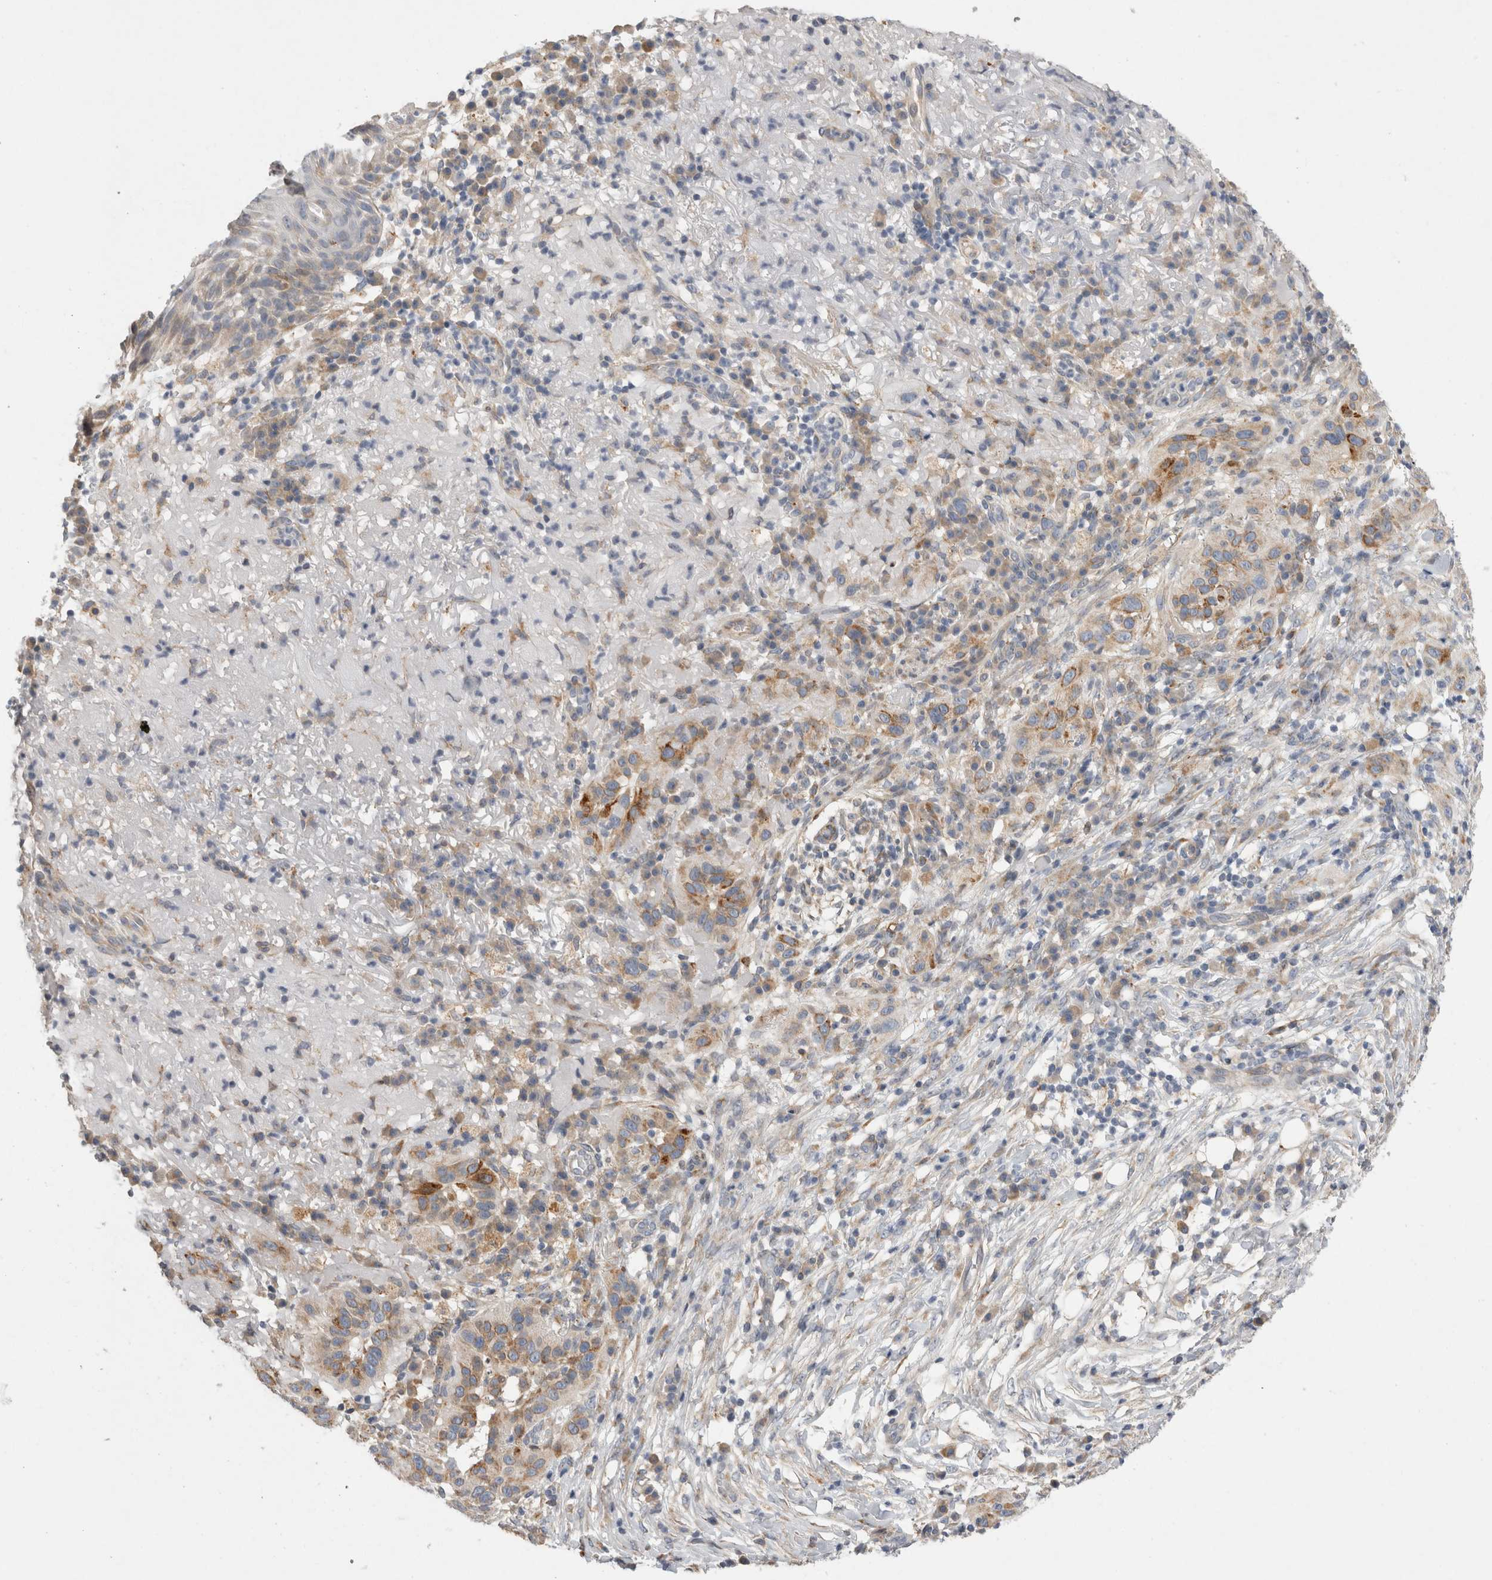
{"staining": {"intensity": "moderate", "quantity": "25%-75%", "location": "cytoplasmic/membranous"}, "tissue": "skin cancer", "cell_type": "Tumor cells", "image_type": "cancer", "snomed": [{"axis": "morphology", "description": "Normal tissue, NOS"}, {"axis": "morphology", "description": "Squamous cell carcinoma, NOS"}, {"axis": "topography", "description": "Skin"}], "caption": "About 25%-75% of tumor cells in squamous cell carcinoma (skin) display moderate cytoplasmic/membranous protein staining as visualized by brown immunohistochemical staining.", "gene": "TRMT9B", "patient": {"sex": "female", "age": 96}}